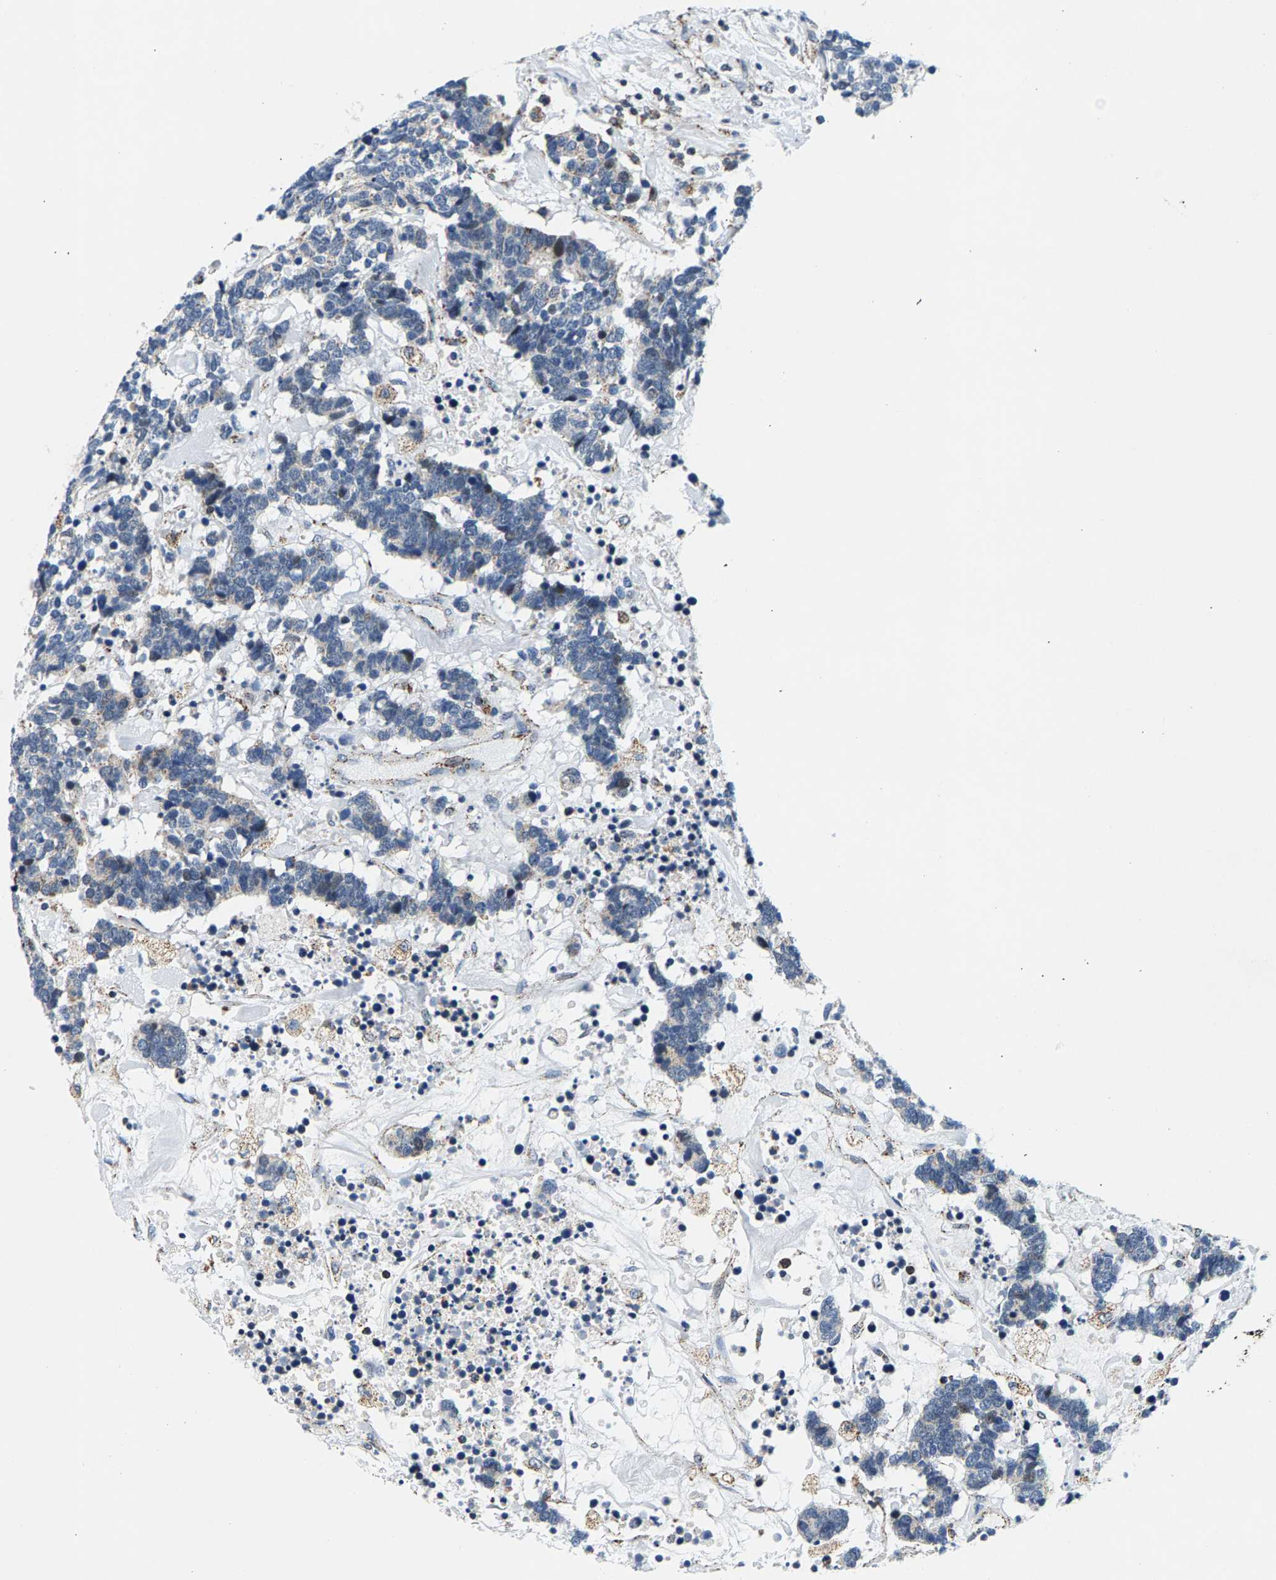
{"staining": {"intensity": "negative", "quantity": "none", "location": "none"}, "tissue": "carcinoid", "cell_type": "Tumor cells", "image_type": "cancer", "snomed": [{"axis": "morphology", "description": "Carcinoma, NOS"}, {"axis": "morphology", "description": "Carcinoid, malignant, NOS"}, {"axis": "topography", "description": "Urinary bladder"}], "caption": "DAB immunohistochemical staining of carcinoid (malignant) demonstrates no significant expression in tumor cells.", "gene": "PDE1A", "patient": {"sex": "male", "age": 57}}